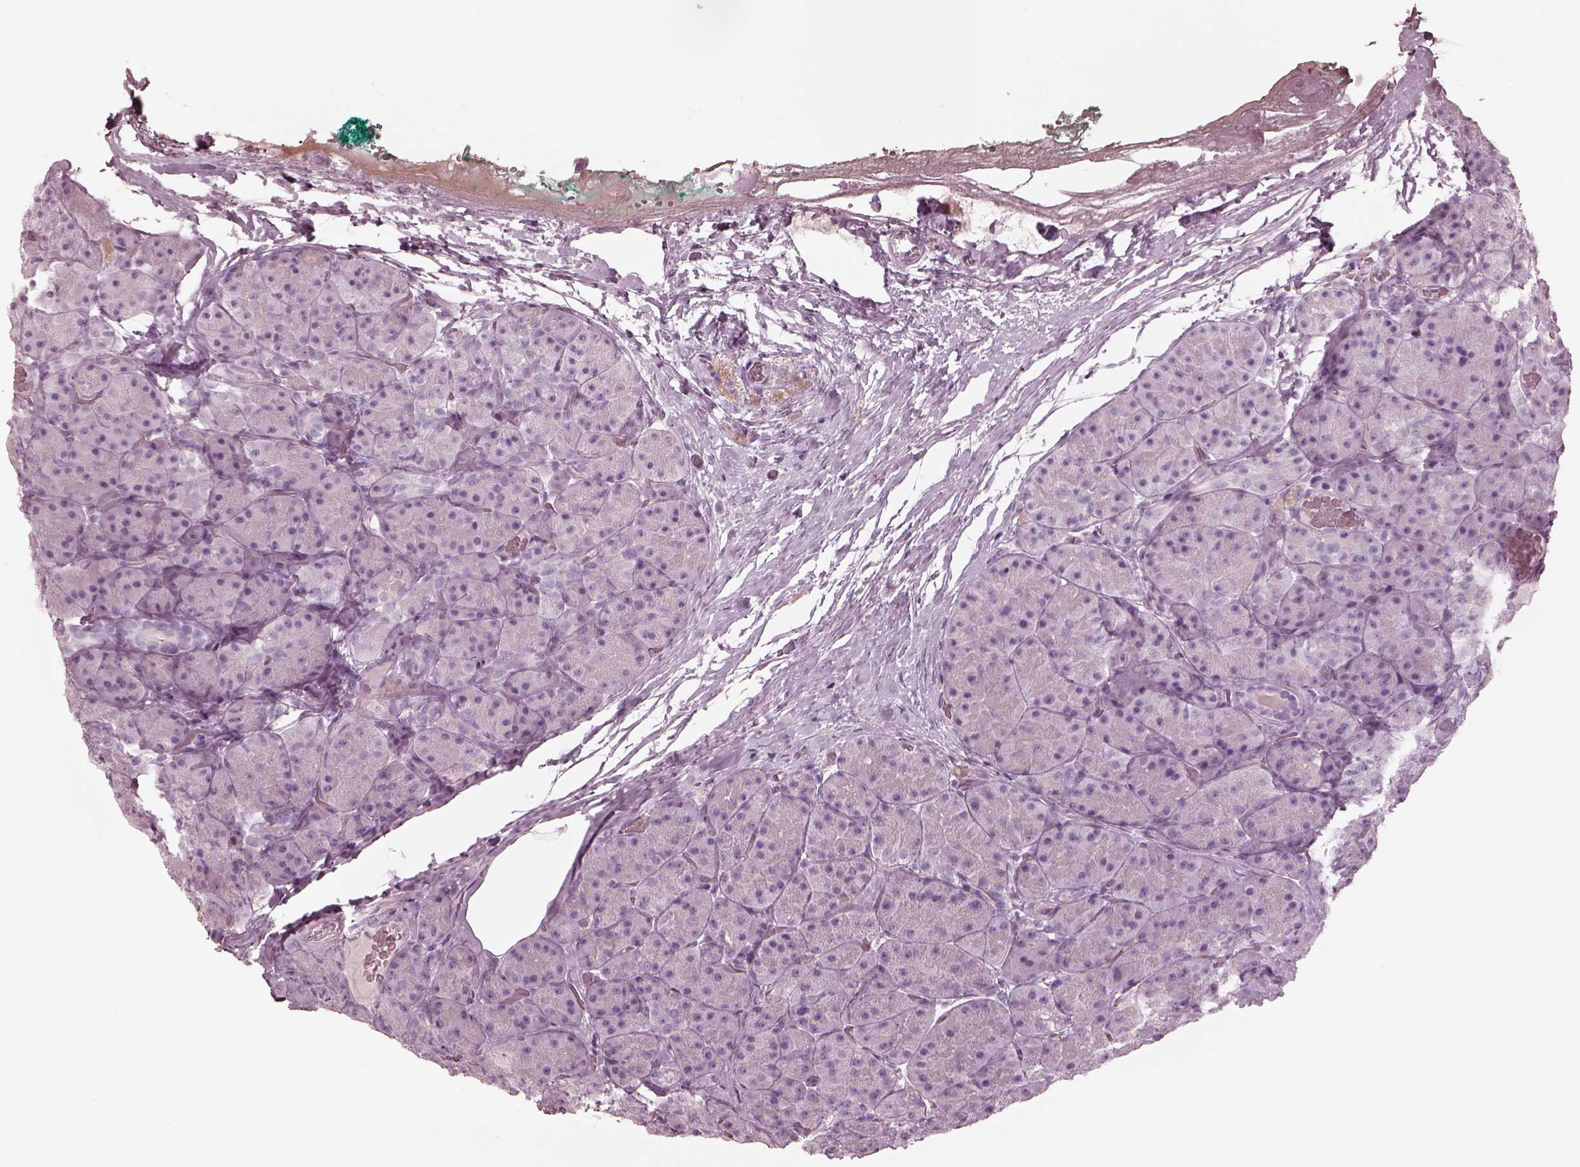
{"staining": {"intensity": "negative", "quantity": "none", "location": "none"}, "tissue": "pancreas", "cell_type": "Exocrine glandular cells", "image_type": "normal", "snomed": [{"axis": "morphology", "description": "Normal tissue, NOS"}, {"axis": "topography", "description": "Pancreas"}], "caption": "Pancreas was stained to show a protein in brown. There is no significant positivity in exocrine glandular cells. Nuclei are stained in blue.", "gene": "CADM2", "patient": {"sex": "male", "age": 57}}